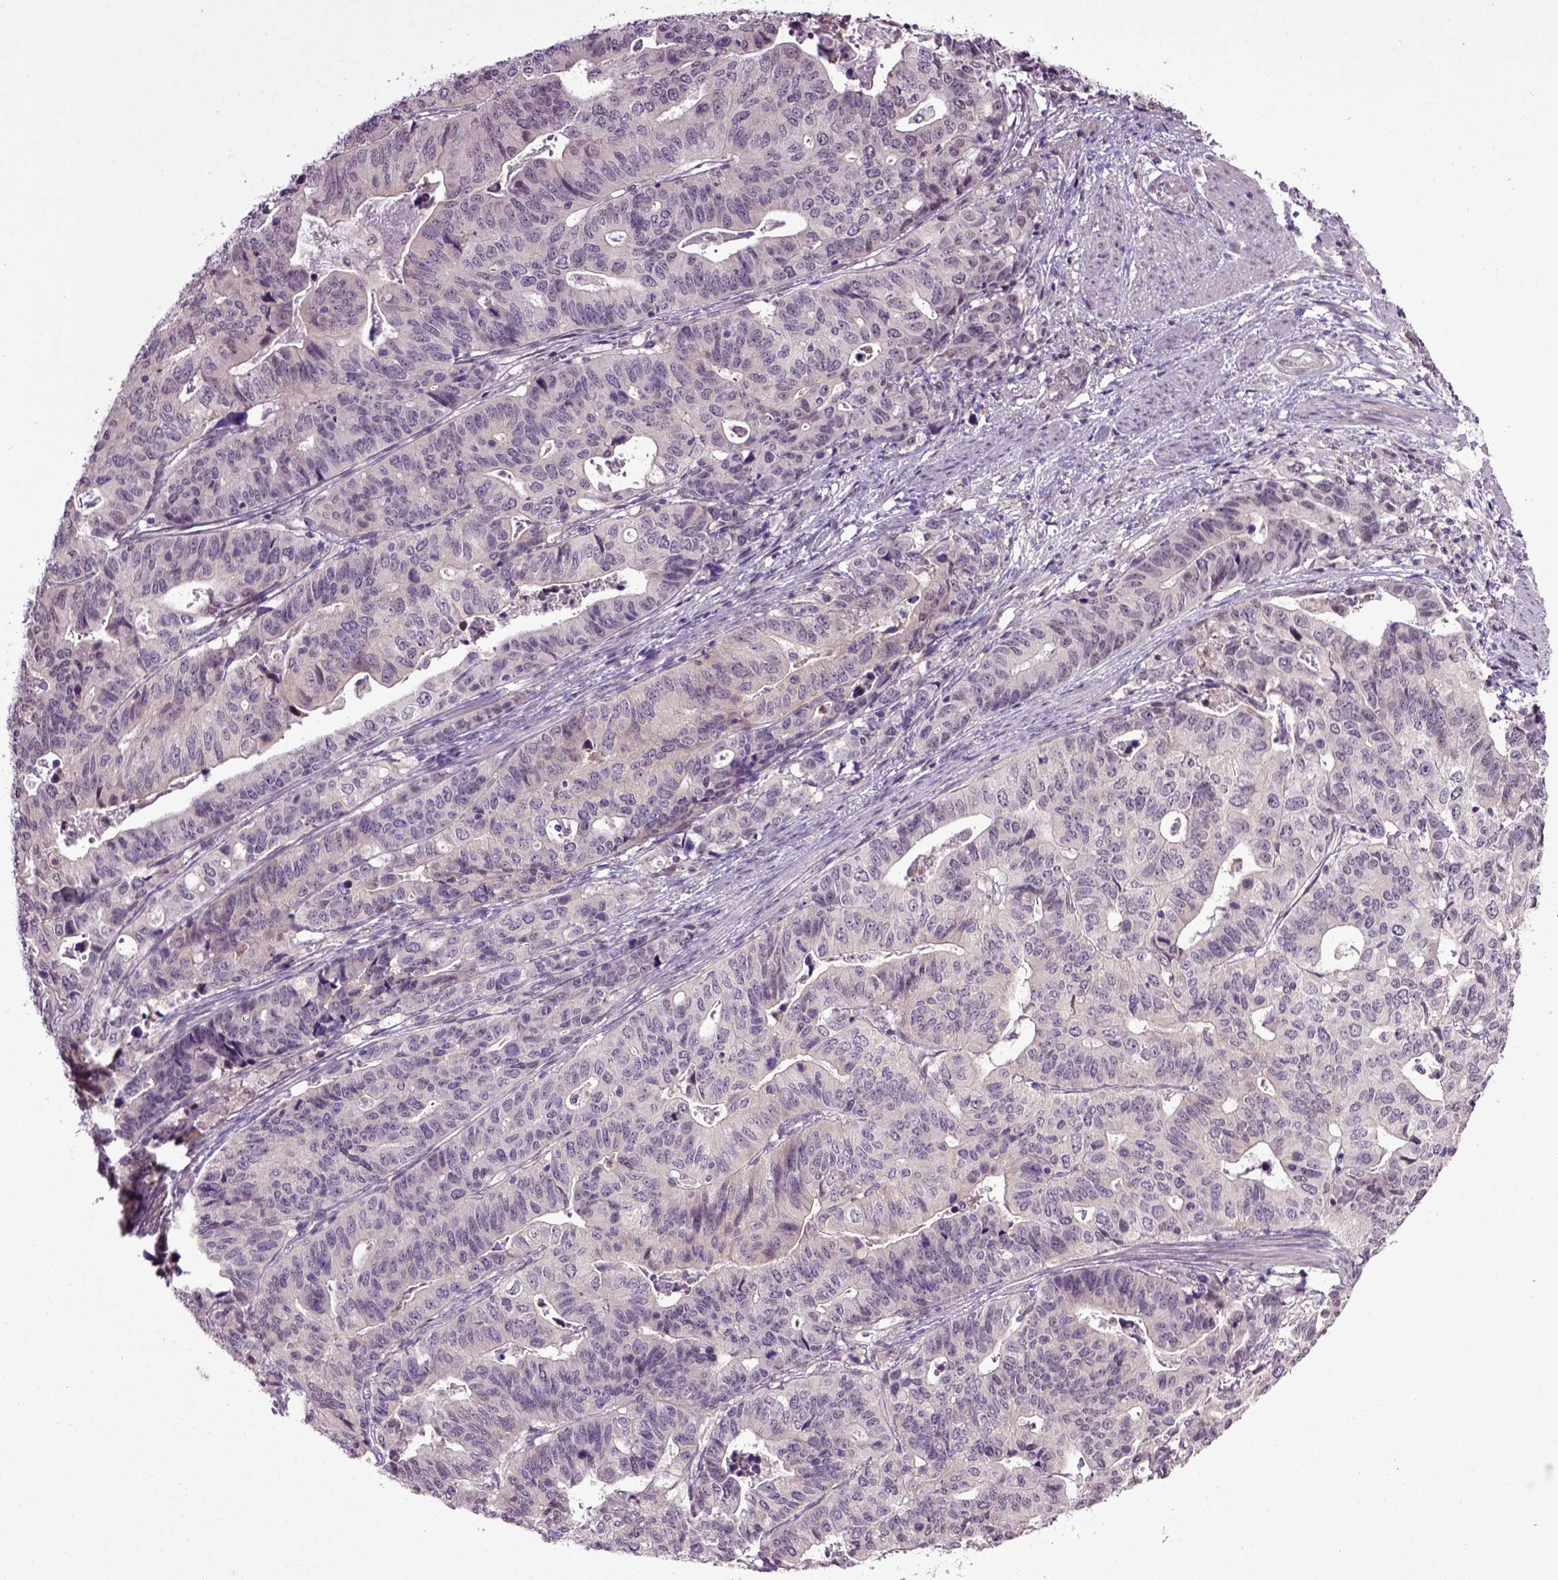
{"staining": {"intensity": "negative", "quantity": "none", "location": "none"}, "tissue": "stomach cancer", "cell_type": "Tumor cells", "image_type": "cancer", "snomed": [{"axis": "morphology", "description": "Adenocarcinoma, NOS"}, {"axis": "topography", "description": "Stomach, upper"}], "caption": "This micrograph is of stomach adenocarcinoma stained with IHC to label a protein in brown with the nuclei are counter-stained blue. There is no positivity in tumor cells.", "gene": "RAB43", "patient": {"sex": "female", "age": 67}}